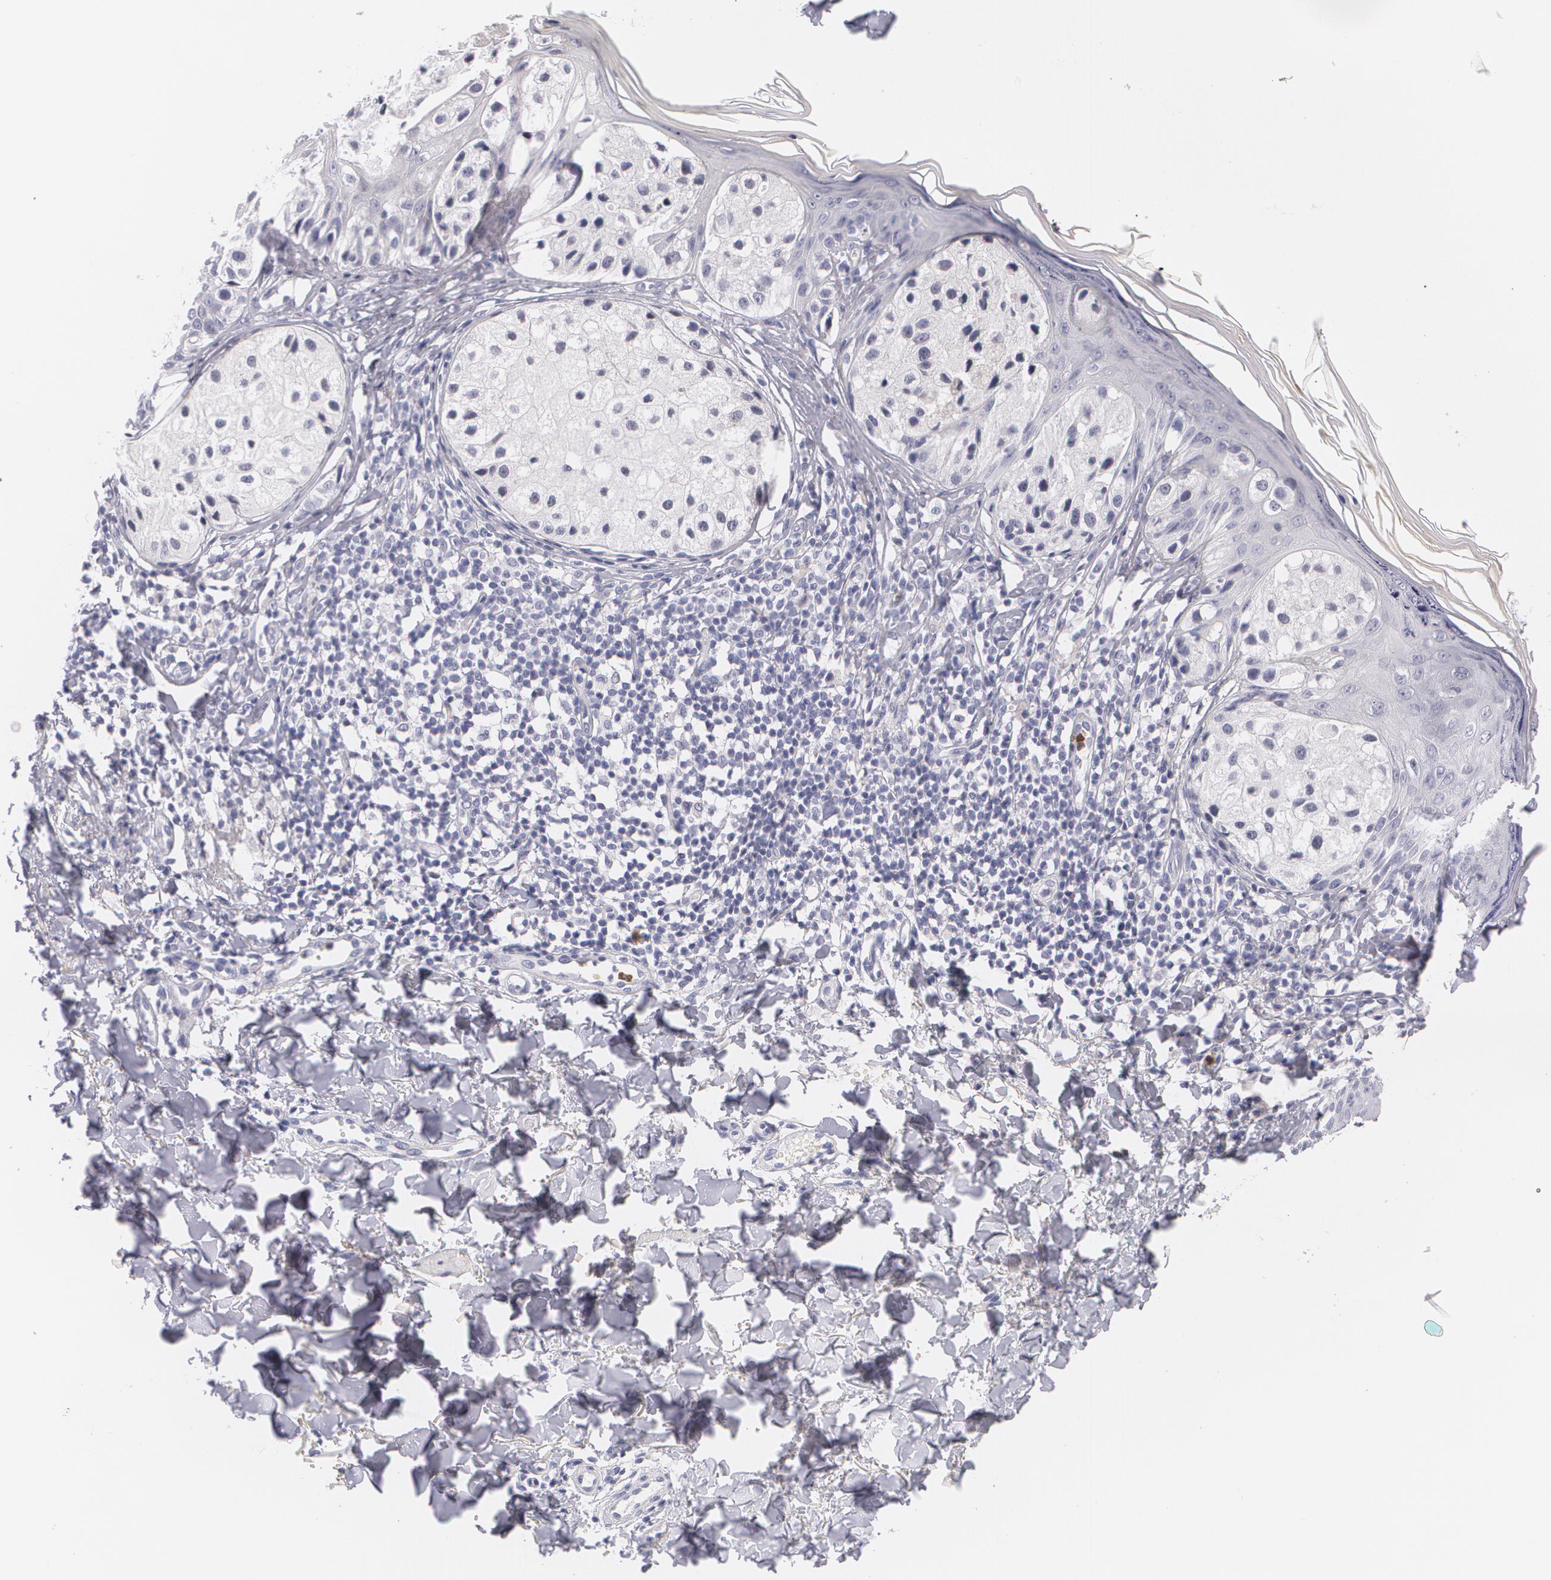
{"staining": {"intensity": "negative", "quantity": "none", "location": "none"}, "tissue": "melanoma", "cell_type": "Tumor cells", "image_type": "cancer", "snomed": [{"axis": "morphology", "description": "Malignant melanoma, NOS"}, {"axis": "topography", "description": "Skin"}], "caption": "Tumor cells show no significant expression in malignant melanoma.", "gene": "FAM181A", "patient": {"sex": "male", "age": 23}}